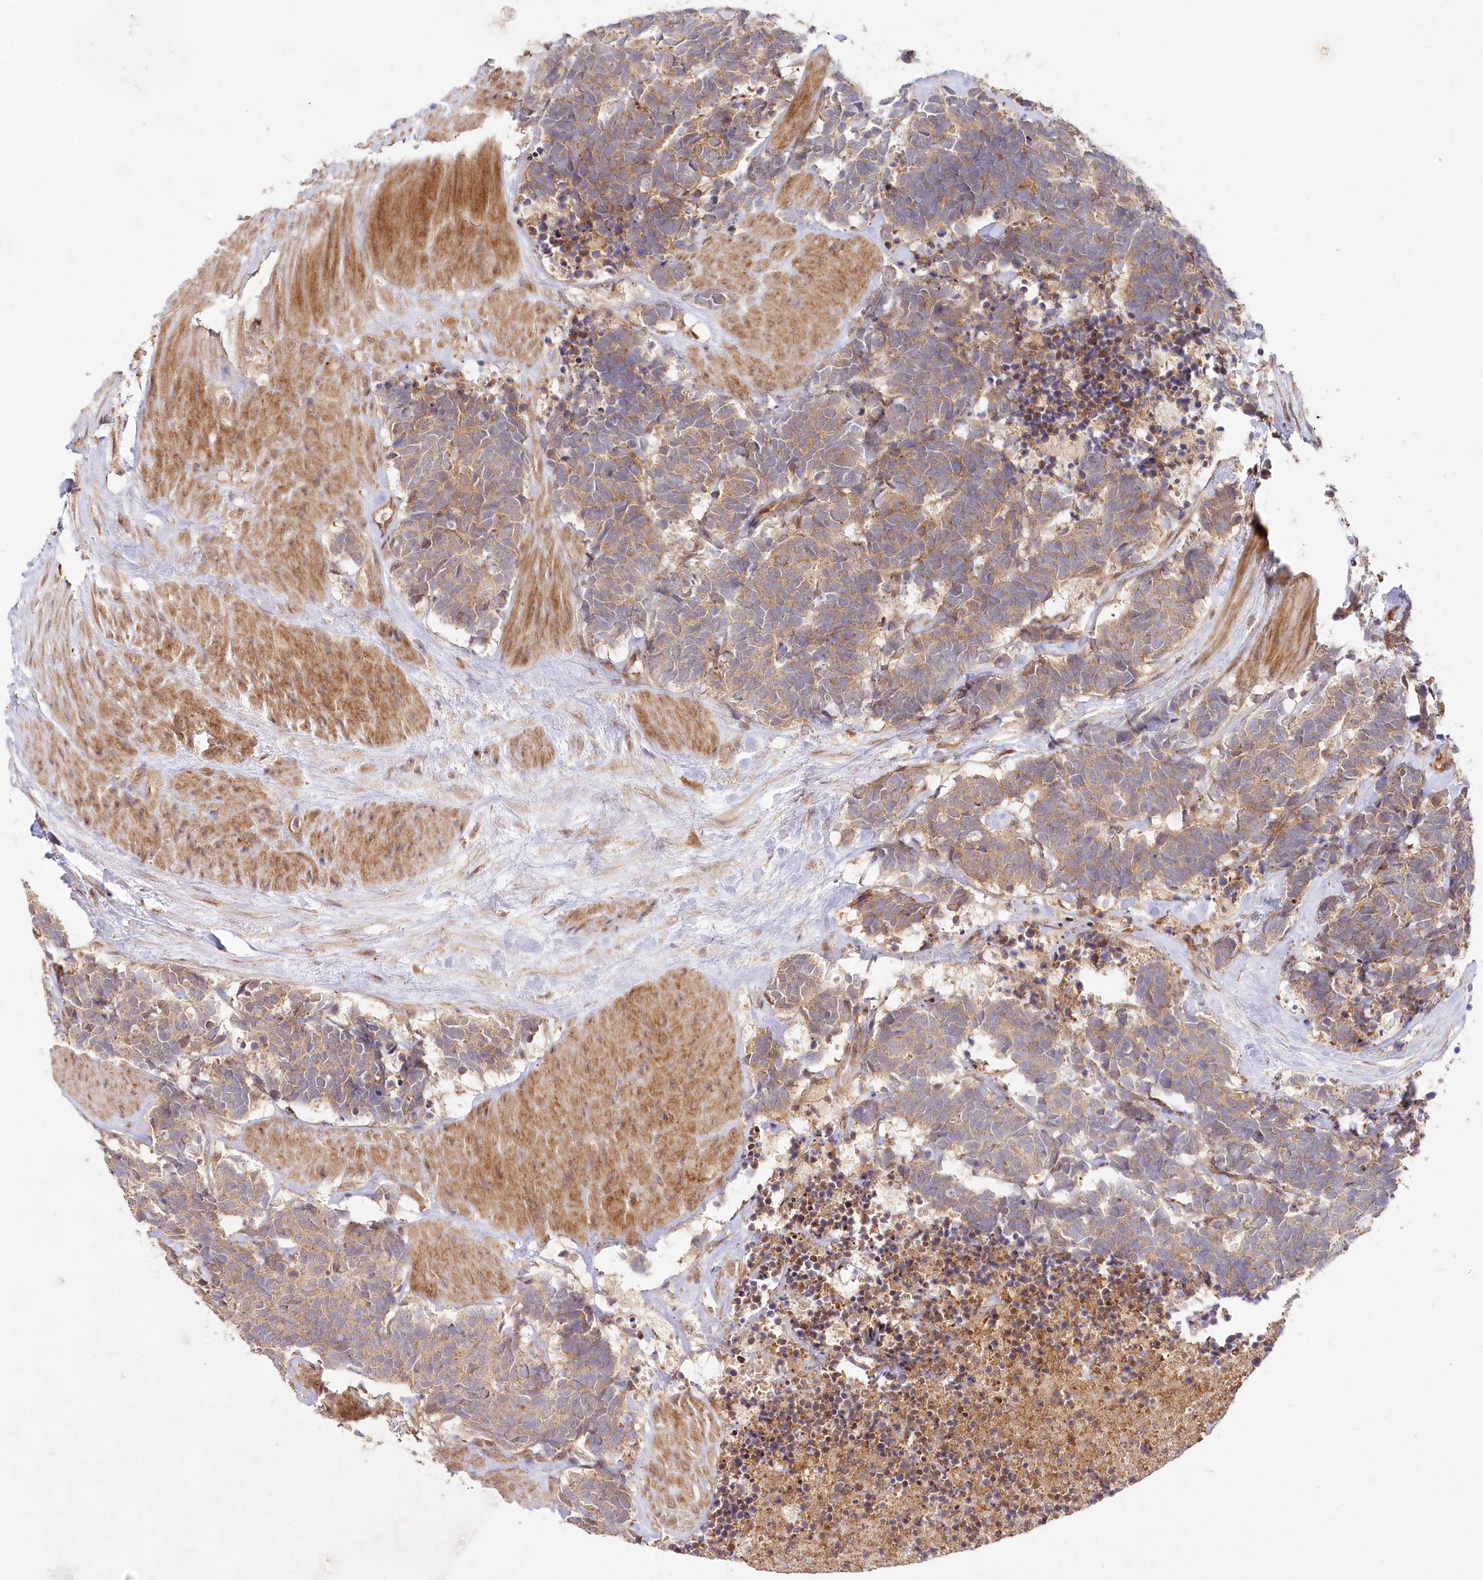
{"staining": {"intensity": "weak", "quantity": ">75%", "location": "cytoplasmic/membranous"}, "tissue": "carcinoid", "cell_type": "Tumor cells", "image_type": "cancer", "snomed": [{"axis": "morphology", "description": "Carcinoma, NOS"}, {"axis": "morphology", "description": "Carcinoid, malignant, NOS"}, {"axis": "topography", "description": "Urinary bladder"}], "caption": "Protein expression analysis of malignant carcinoid displays weak cytoplasmic/membranous staining in approximately >75% of tumor cells.", "gene": "CEP70", "patient": {"sex": "male", "age": 57}}